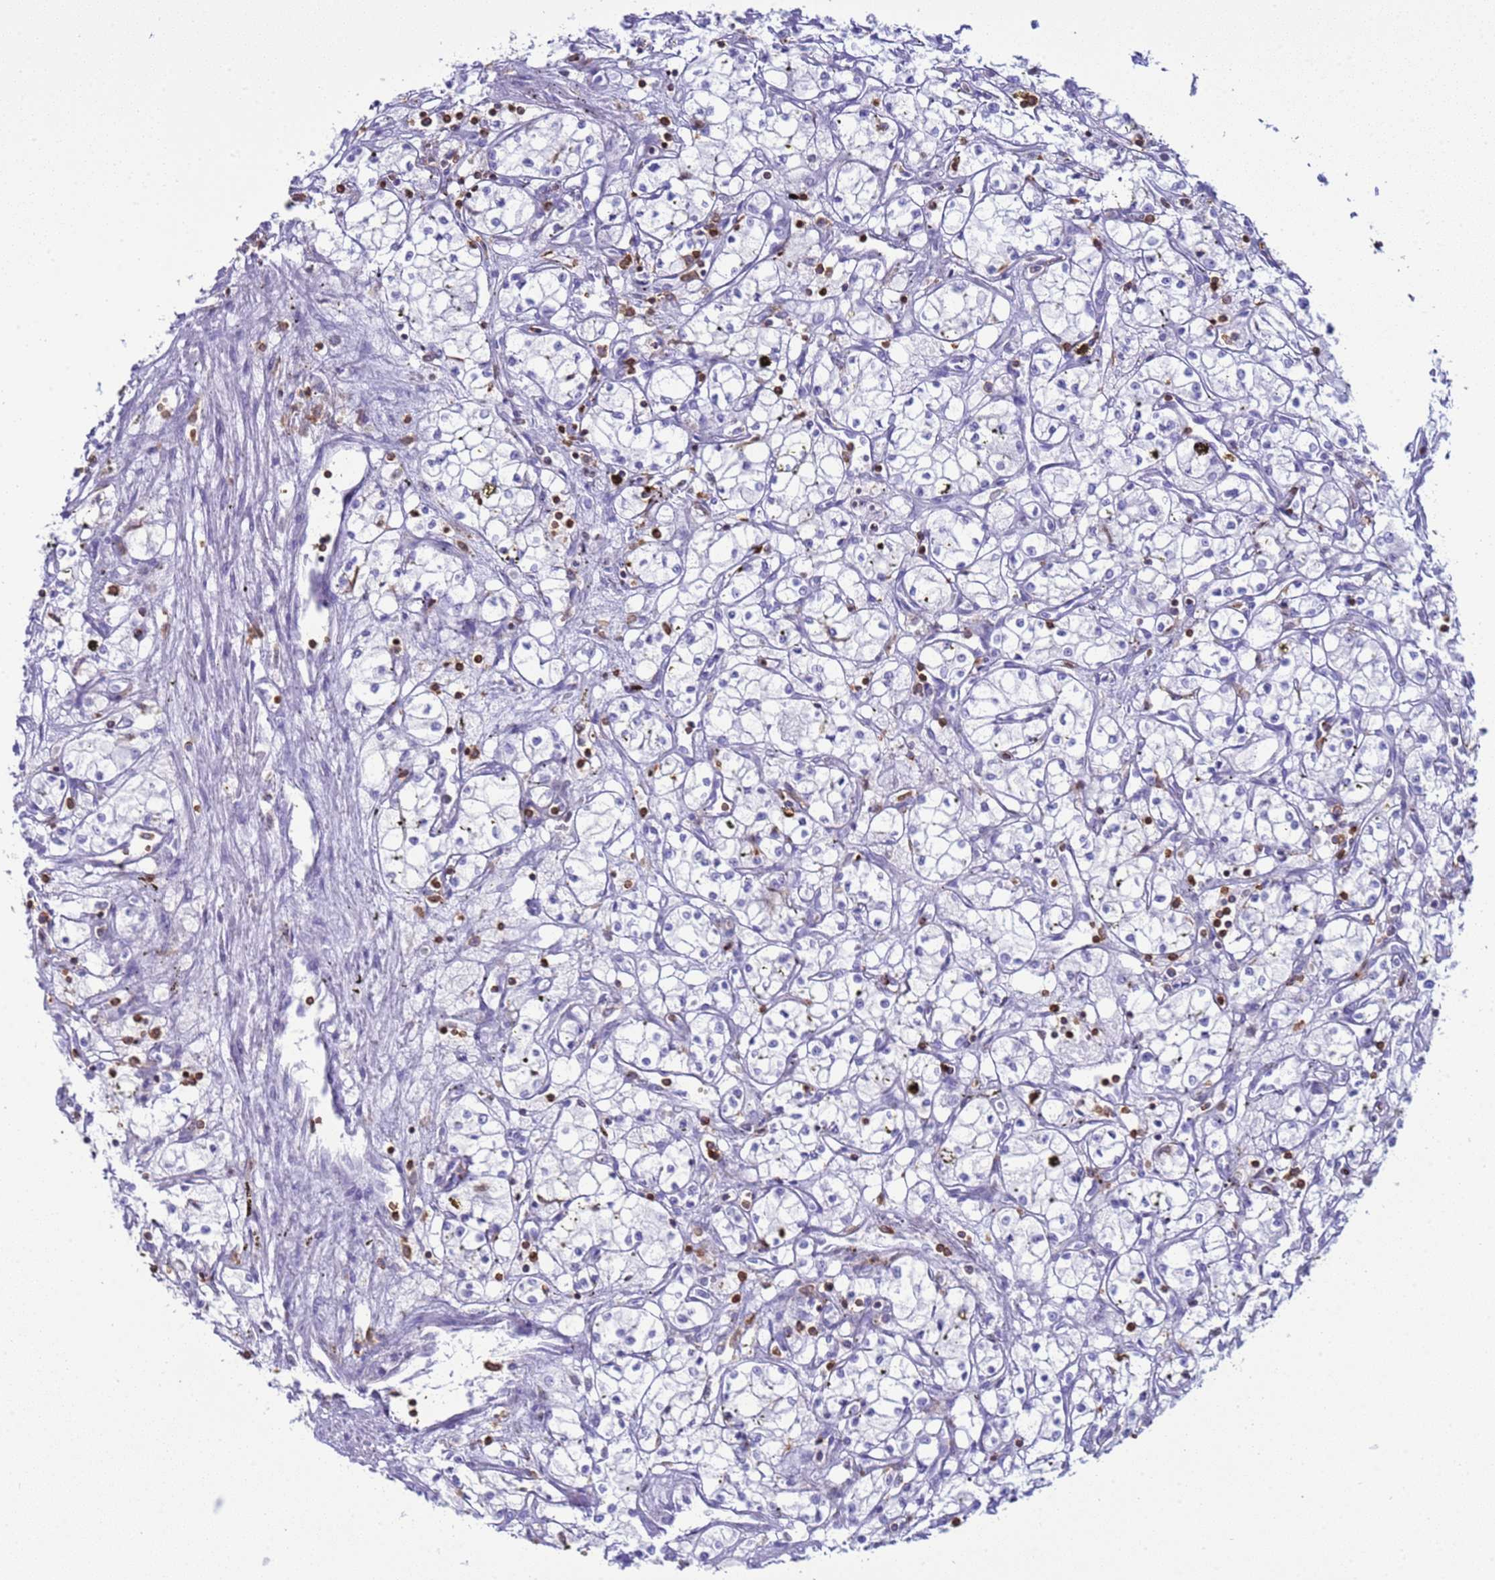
{"staining": {"intensity": "negative", "quantity": "none", "location": "none"}, "tissue": "renal cancer", "cell_type": "Tumor cells", "image_type": "cancer", "snomed": [{"axis": "morphology", "description": "Adenocarcinoma, NOS"}, {"axis": "topography", "description": "Kidney"}], "caption": "High magnification brightfield microscopy of renal adenocarcinoma stained with DAB (3,3'-diaminobenzidine) (brown) and counterstained with hematoxylin (blue): tumor cells show no significant positivity.", "gene": "IRF5", "patient": {"sex": "male", "age": 59}}